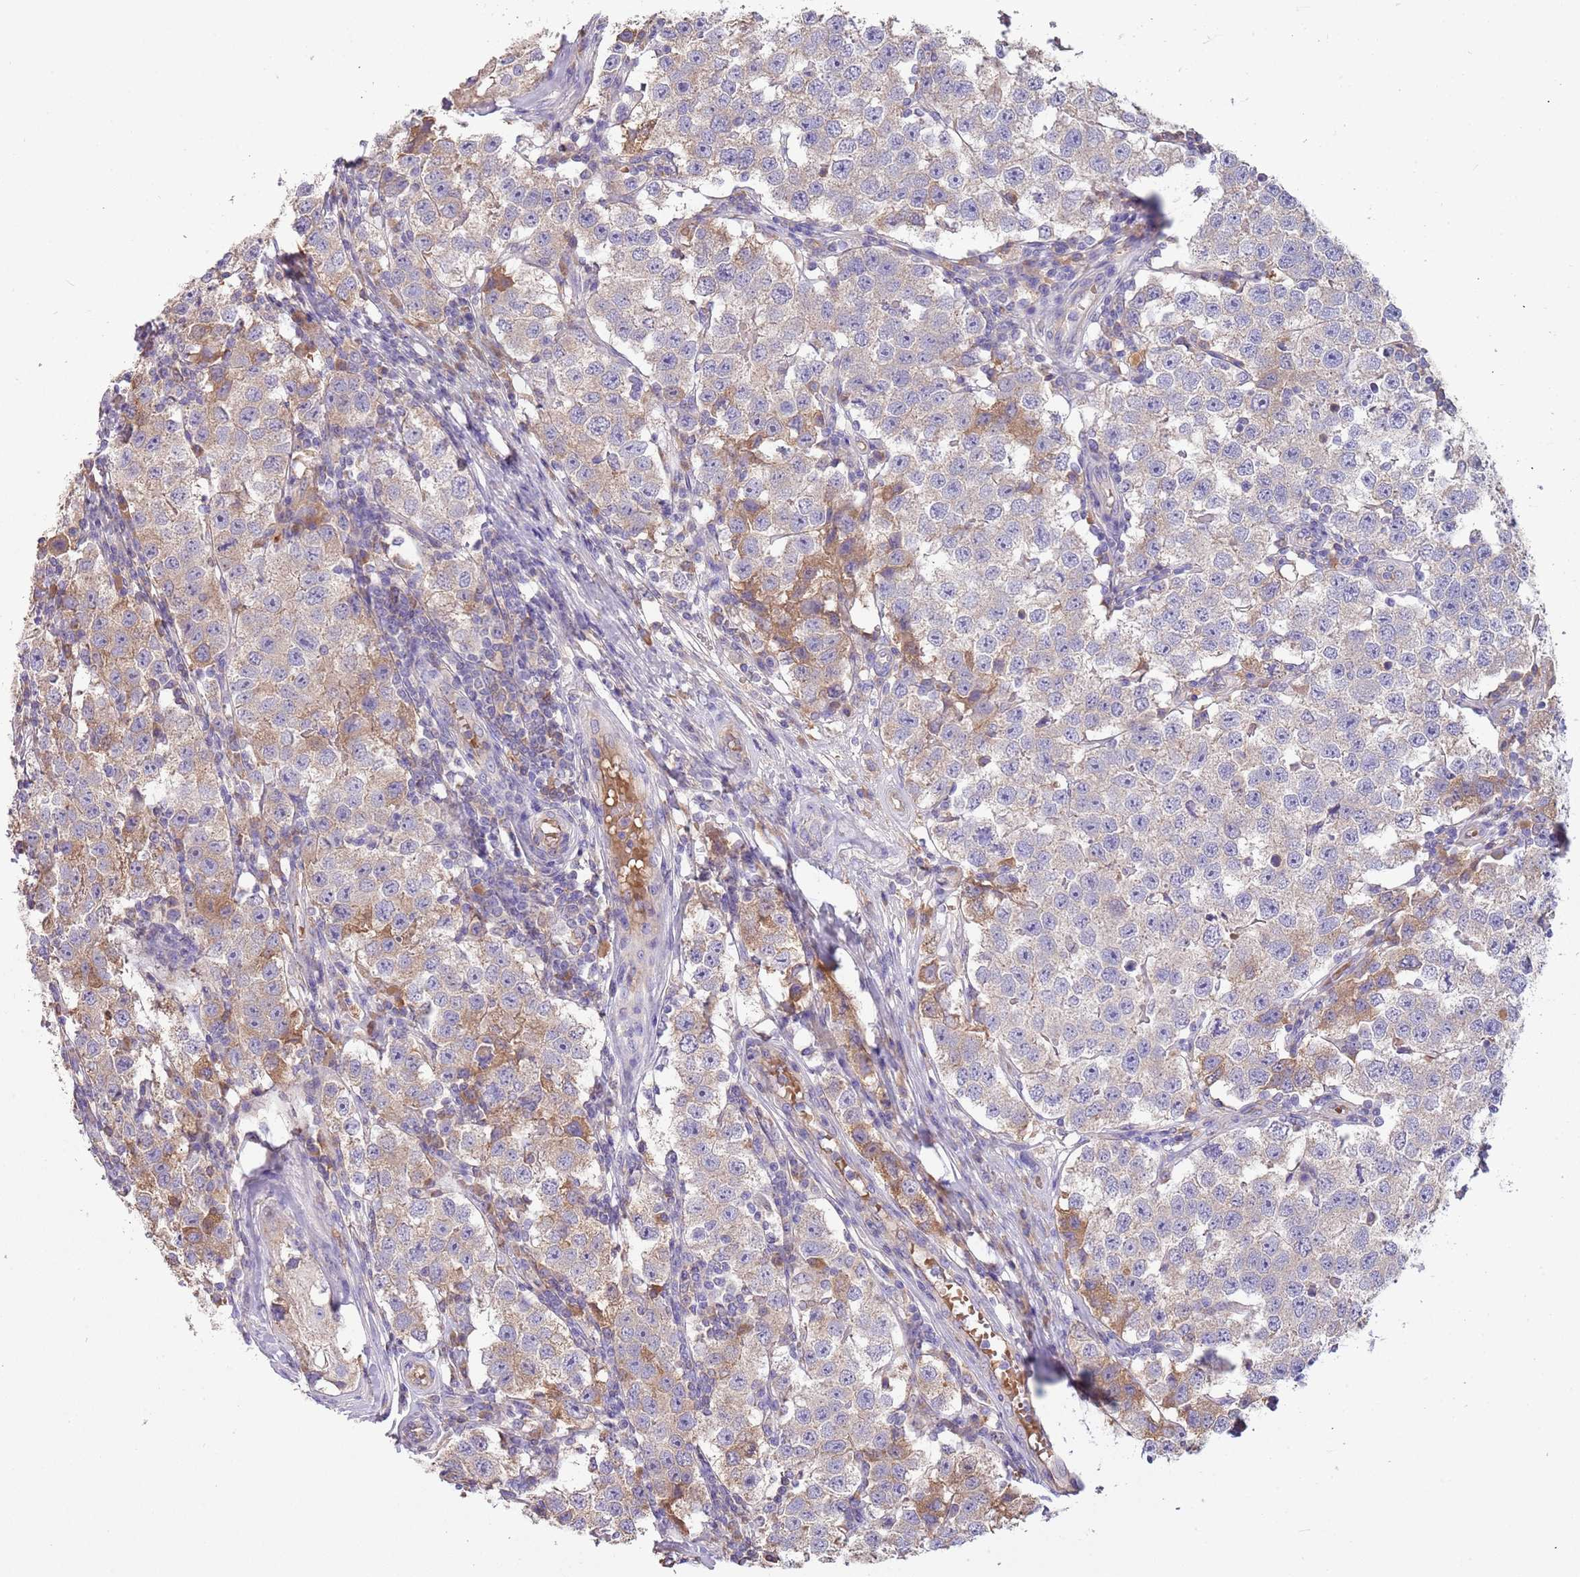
{"staining": {"intensity": "weak", "quantity": "25%-75%", "location": "cytoplasmic/membranous"}, "tissue": "testis cancer", "cell_type": "Tumor cells", "image_type": "cancer", "snomed": [{"axis": "morphology", "description": "Seminoma, NOS"}, {"axis": "topography", "description": "Testis"}], "caption": "A micrograph of testis cancer stained for a protein displays weak cytoplasmic/membranous brown staining in tumor cells. Immunohistochemistry (ihc) stains the protein in brown and the nuclei are stained blue.", "gene": "TRMO", "patient": {"sex": "male", "age": 34}}